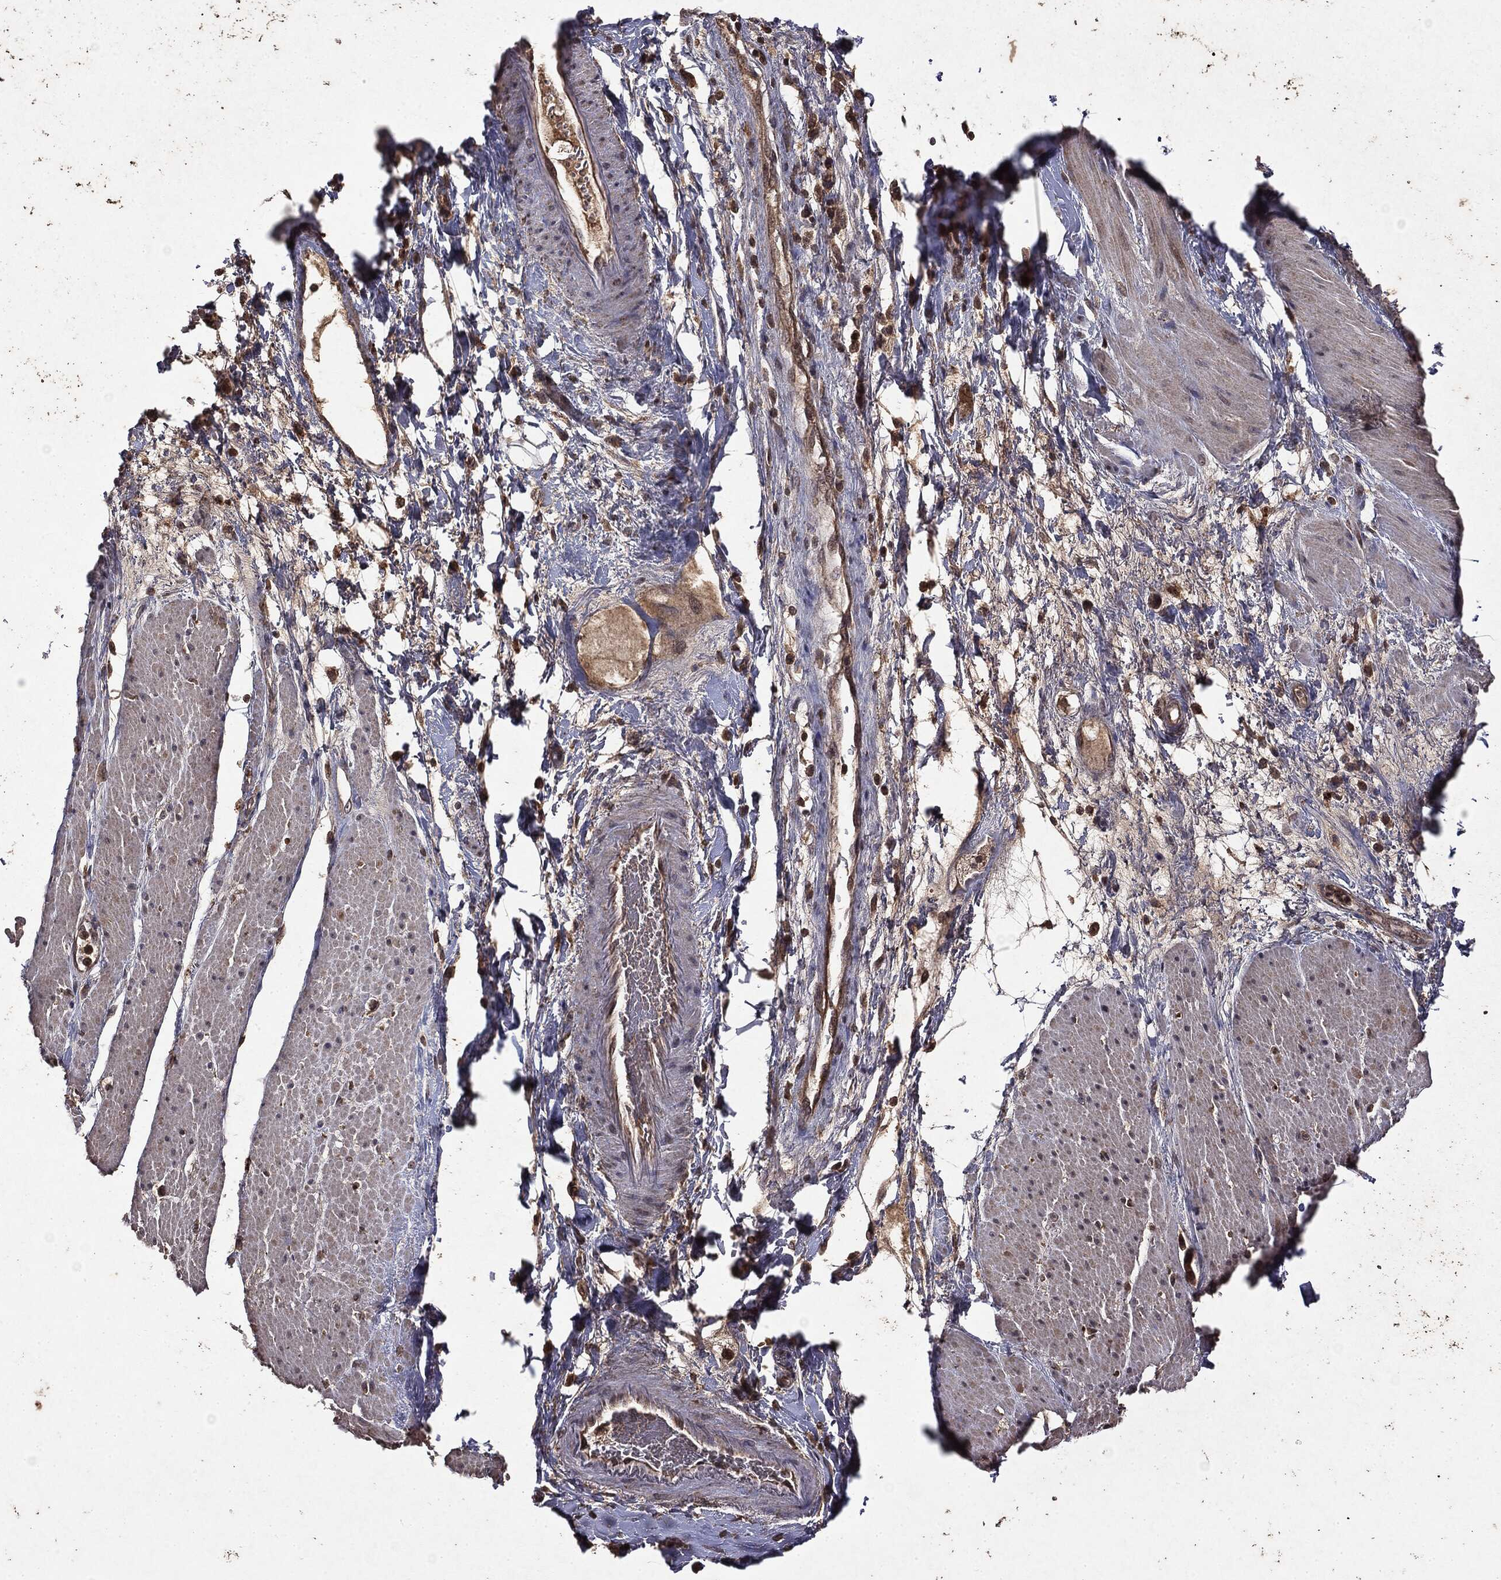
{"staining": {"intensity": "negative", "quantity": "none", "location": "none"}, "tissue": "smooth muscle", "cell_type": "Smooth muscle cells", "image_type": "normal", "snomed": [{"axis": "morphology", "description": "Normal tissue, NOS"}, {"axis": "topography", "description": "Soft tissue"}, {"axis": "topography", "description": "Smooth muscle"}], "caption": "The histopathology image exhibits no significant positivity in smooth muscle cells of smooth muscle.", "gene": "MTOR", "patient": {"sex": "male", "age": 72}}